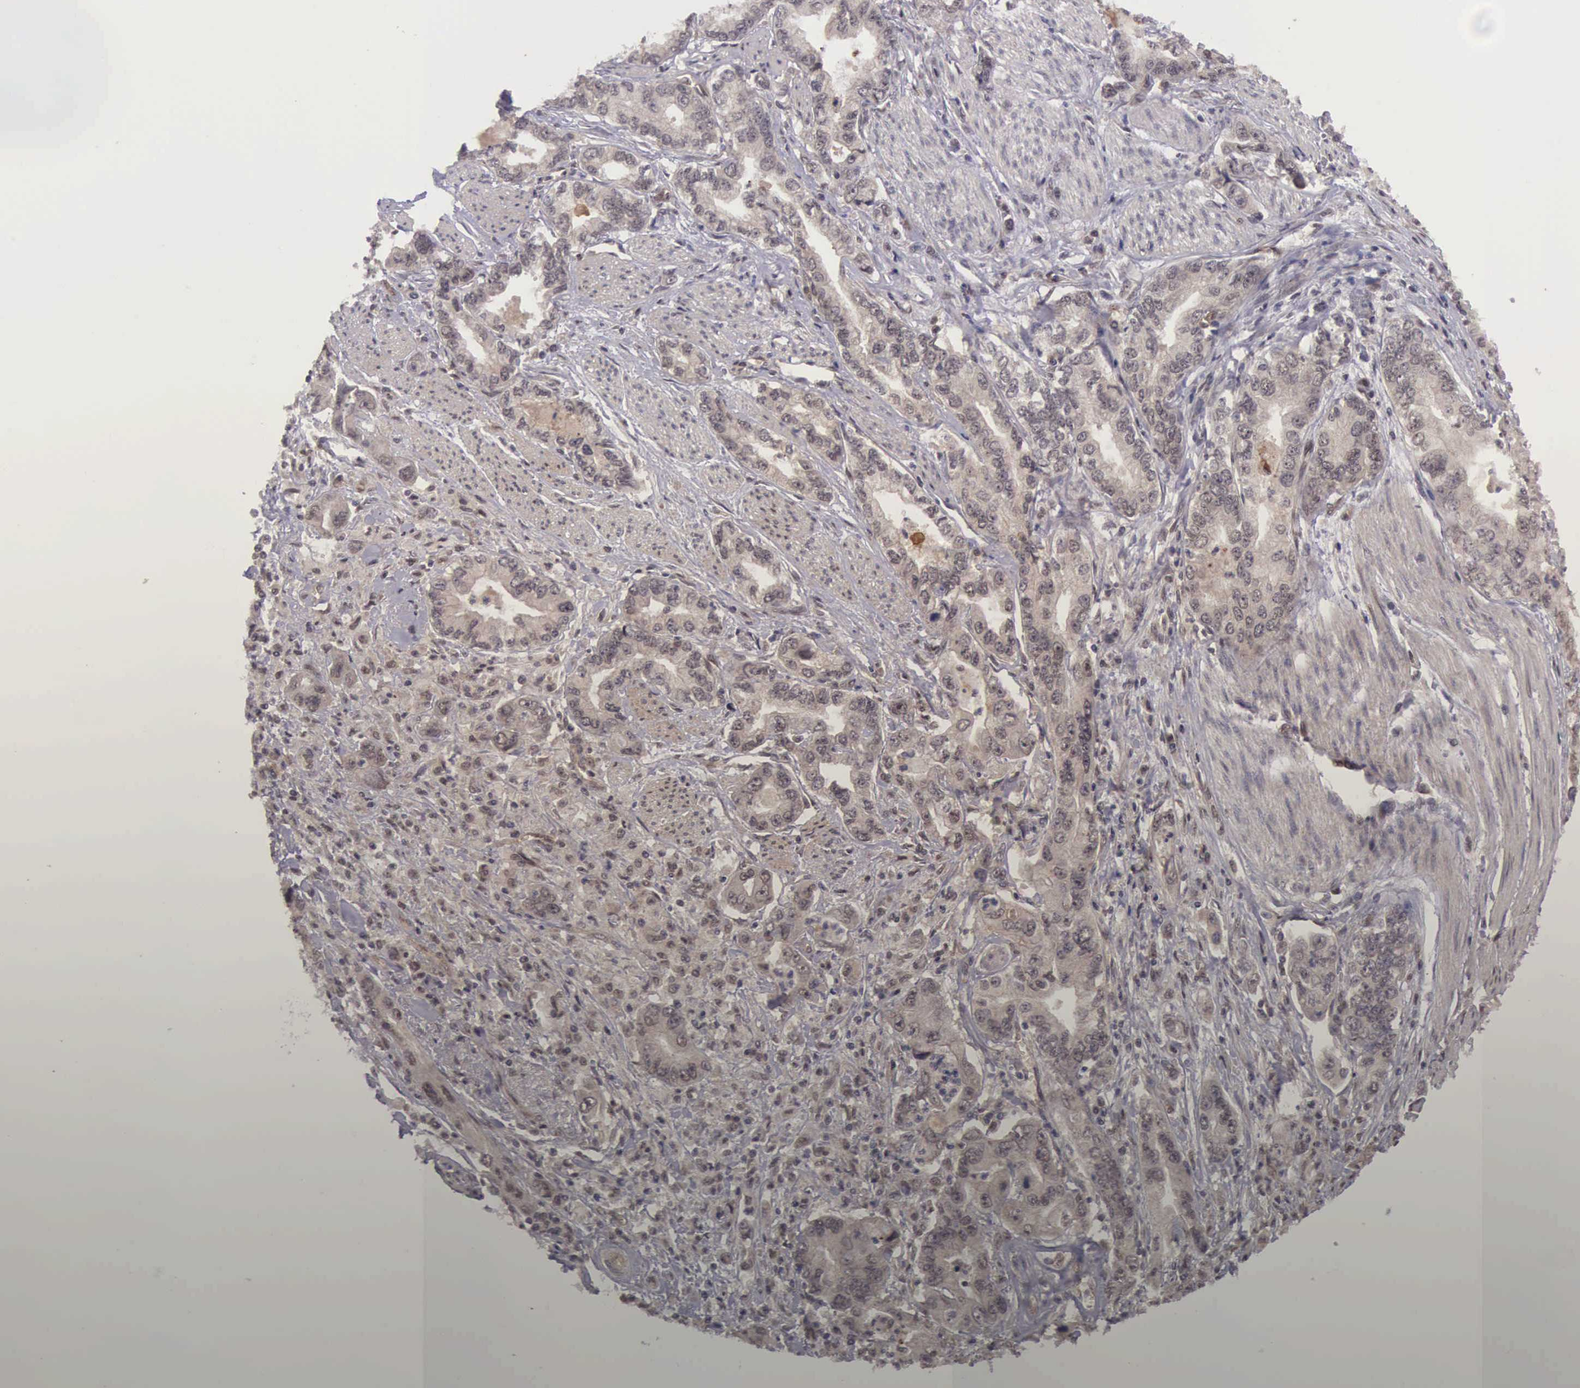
{"staining": {"intensity": "weak", "quantity": ">75%", "location": "cytoplasmic/membranous"}, "tissue": "stomach cancer", "cell_type": "Tumor cells", "image_type": "cancer", "snomed": [{"axis": "morphology", "description": "Adenocarcinoma, NOS"}, {"axis": "topography", "description": "Pancreas"}, {"axis": "topography", "description": "Stomach, upper"}], "caption": "The image exhibits a brown stain indicating the presence of a protein in the cytoplasmic/membranous of tumor cells in stomach cancer. (brown staining indicates protein expression, while blue staining denotes nuclei).", "gene": "VASH1", "patient": {"sex": "male", "age": 77}}